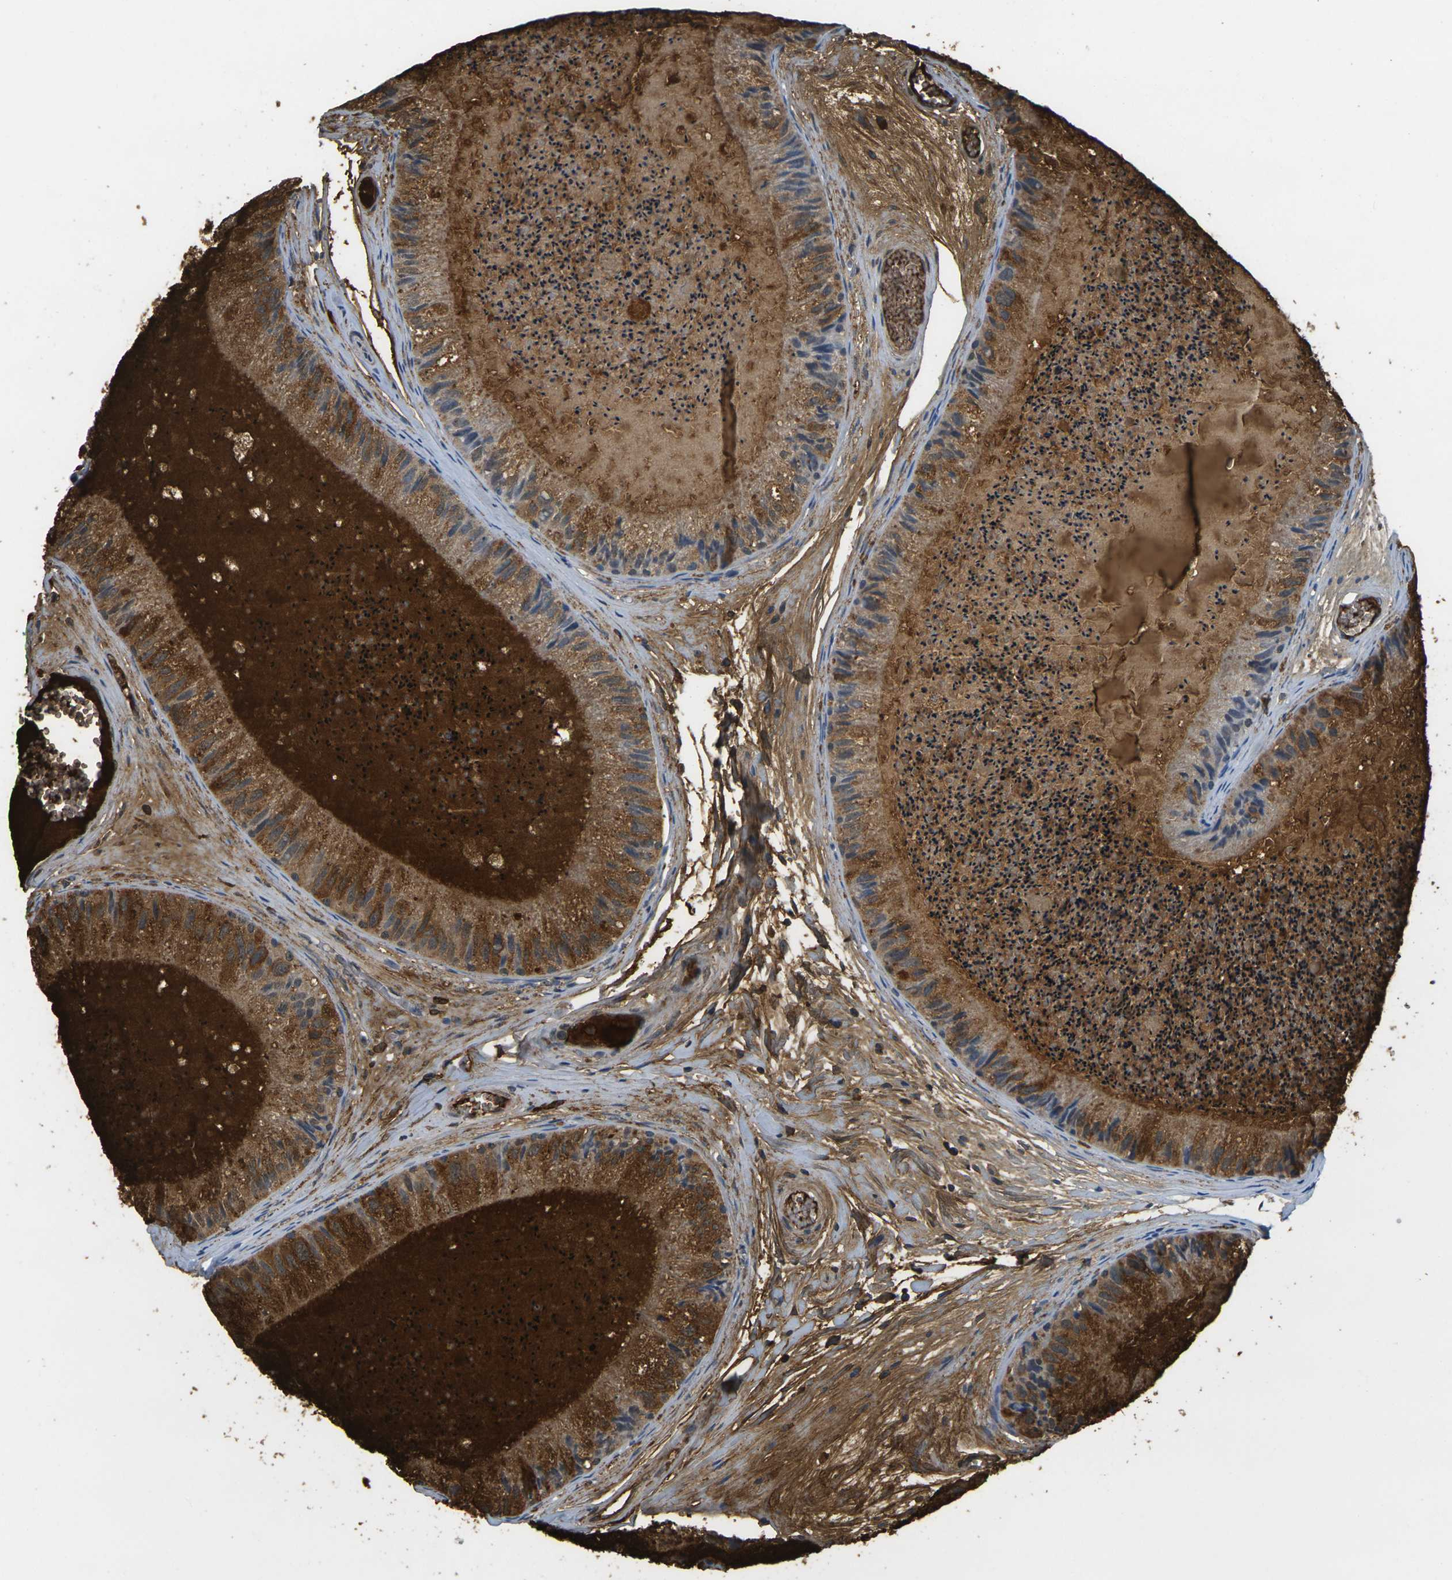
{"staining": {"intensity": "moderate", "quantity": ">75%", "location": "cytoplasmic/membranous,nuclear"}, "tissue": "epididymis", "cell_type": "Glandular cells", "image_type": "normal", "snomed": [{"axis": "morphology", "description": "Normal tissue, NOS"}, {"axis": "topography", "description": "Epididymis"}], "caption": "Immunohistochemistry (IHC) staining of benign epididymis, which reveals medium levels of moderate cytoplasmic/membranous,nuclear staining in approximately >75% of glandular cells indicating moderate cytoplasmic/membranous,nuclear protein staining. The staining was performed using DAB (3,3'-diaminobenzidine) (brown) for protein detection and nuclei were counterstained in hematoxylin (blue).", "gene": "PLCD1", "patient": {"sex": "male", "age": 31}}